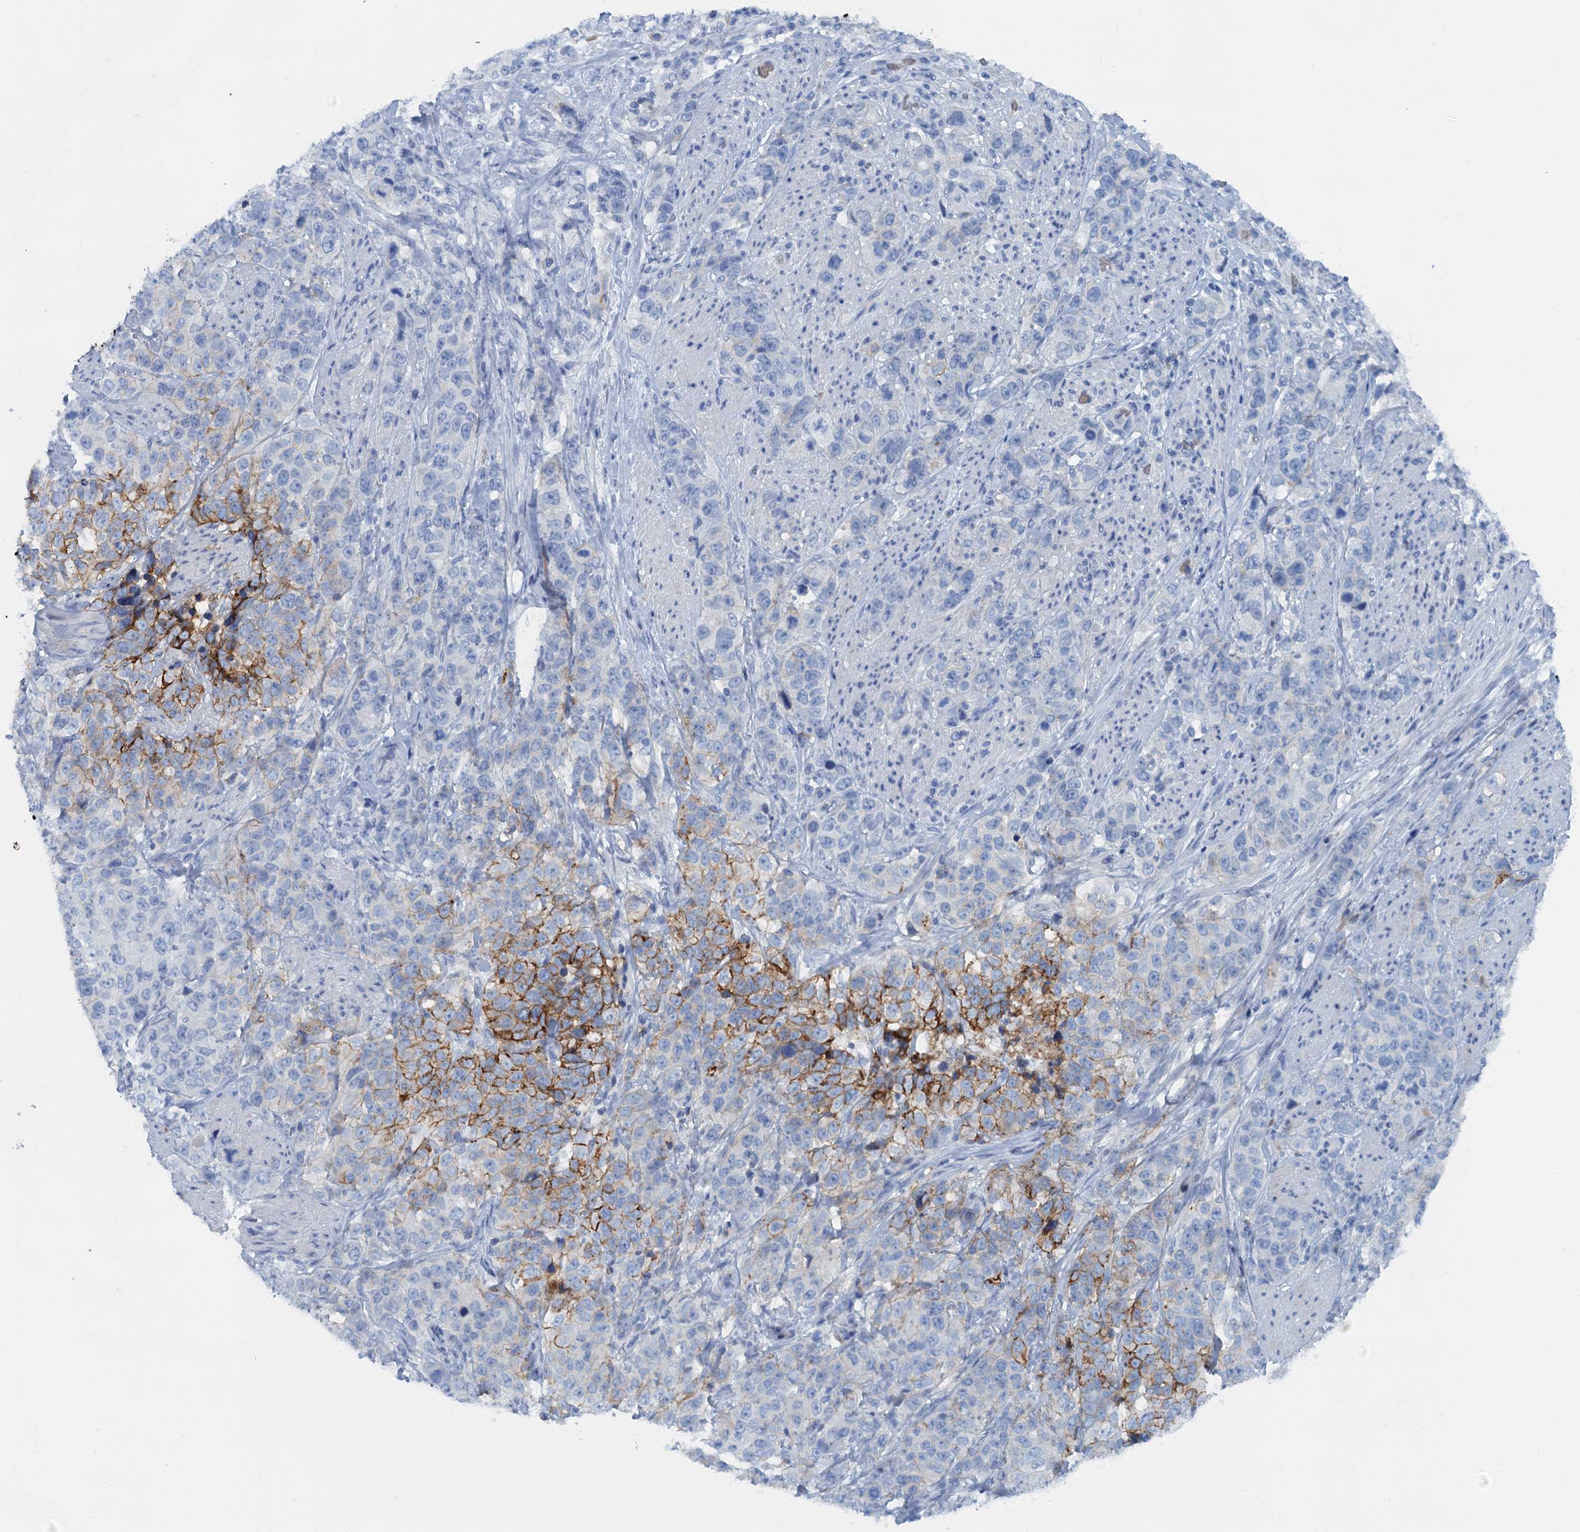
{"staining": {"intensity": "moderate", "quantity": "<25%", "location": "cytoplasmic/membranous"}, "tissue": "stomach cancer", "cell_type": "Tumor cells", "image_type": "cancer", "snomed": [{"axis": "morphology", "description": "Adenocarcinoma, NOS"}, {"axis": "topography", "description": "Stomach"}], "caption": "Protein expression analysis of human stomach cancer reveals moderate cytoplasmic/membranous expression in about <25% of tumor cells.", "gene": "MYADML2", "patient": {"sex": "male", "age": 48}}